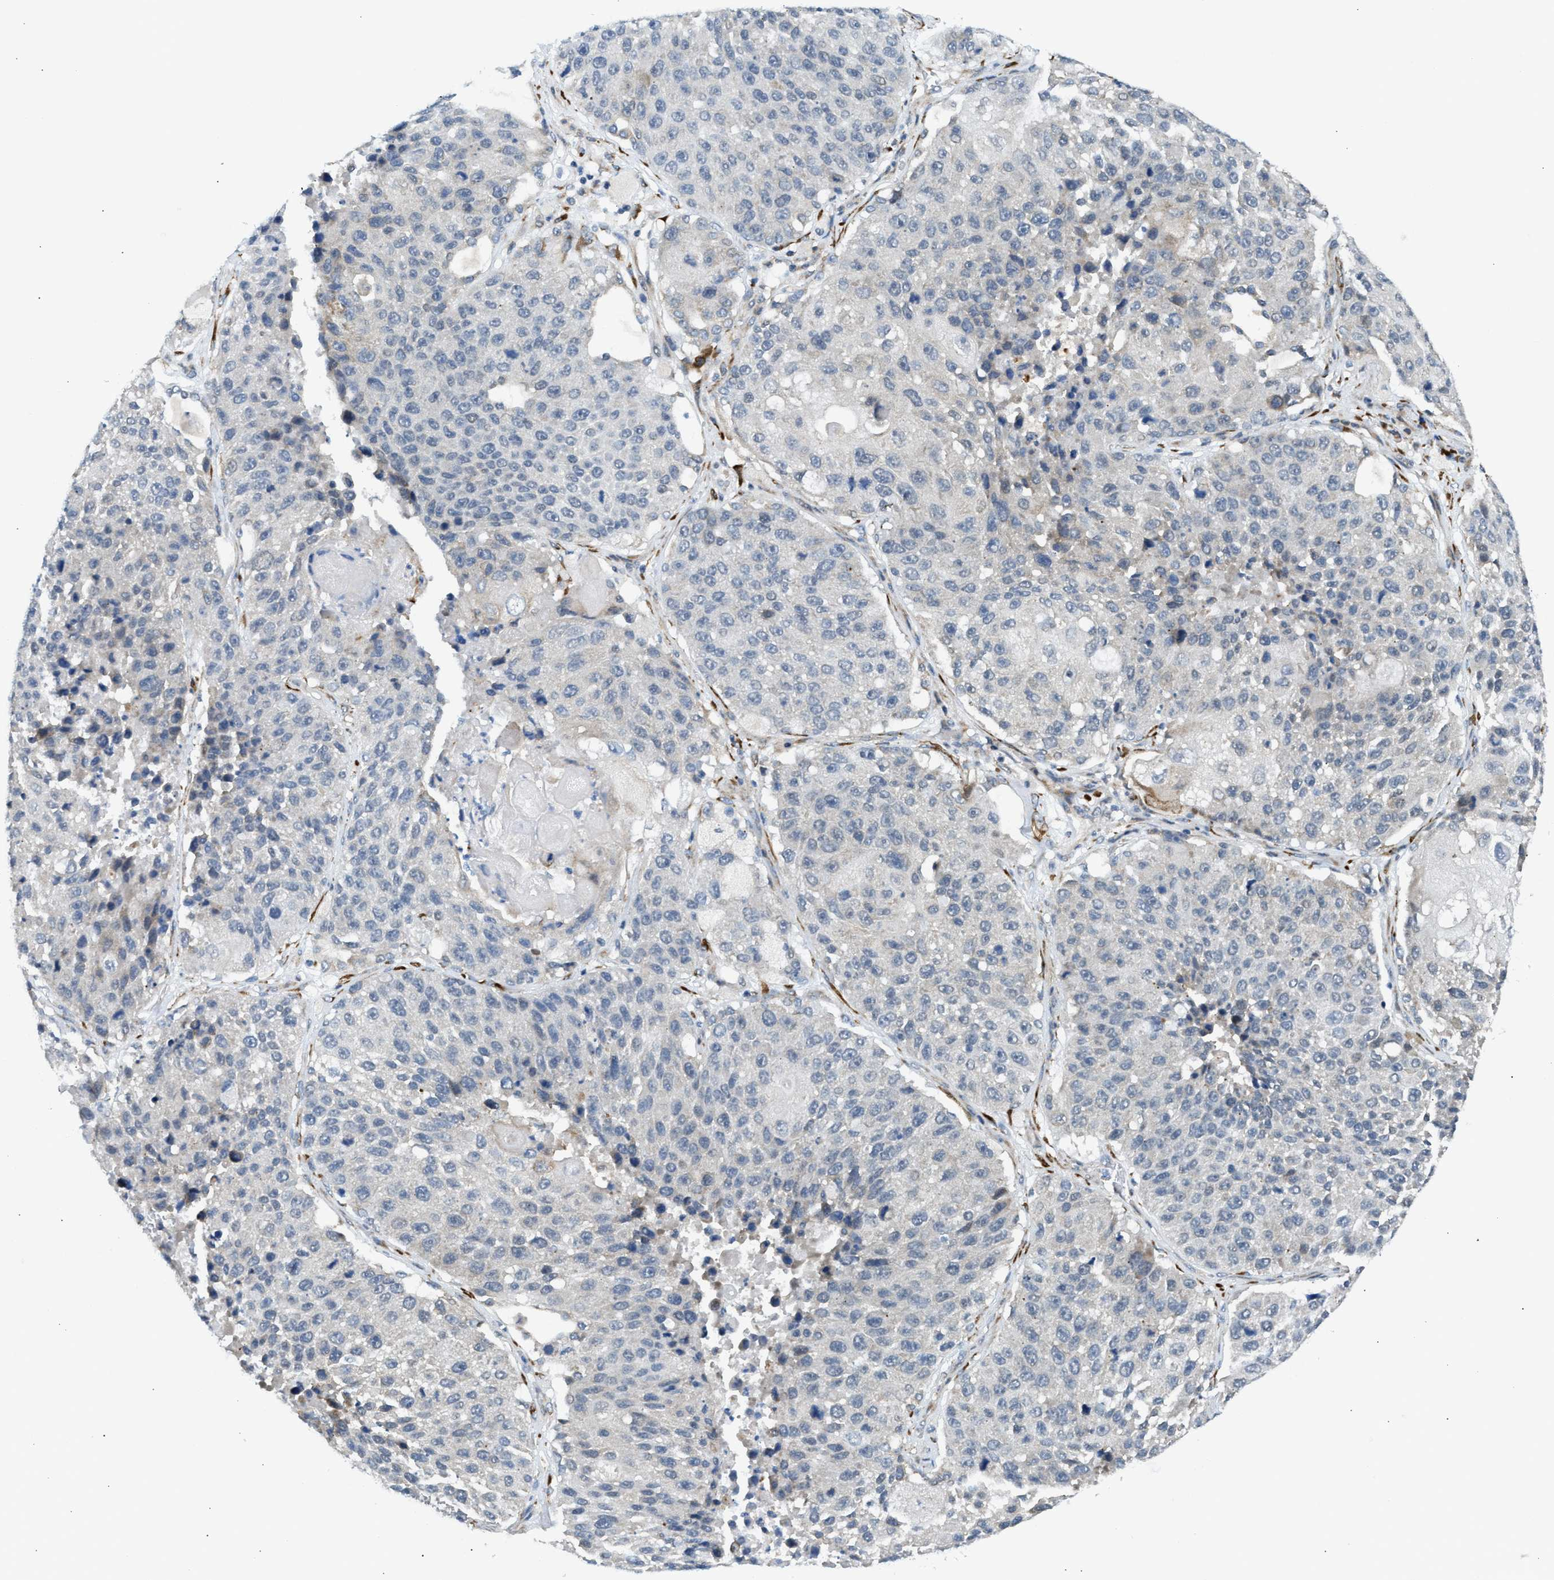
{"staining": {"intensity": "moderate", "quantity": "<25%", "location": "cytoplasmic/membranous"}, "tissue": "lung cancer", "cell_type": "Tumor cells", "image_type": "cancer", "snomed": [{"axis": "morphology", "description": "Squamous cell carcinoma, NOS"}, {"axis": "topography", "description": "Lung"}], "caption": "Tumor cells exhibit low levels of moderate cytoplasmic/membranous expression in approximately <25% of cells in human squamous cell carcinoma (lung). The staining is performed using DAB brown chromogen to label protein expression. The nuclei are counter-stained blue using hematoxylin.", "gene": "KCNC2", "patient": {"sex": "male", "age": 61}}